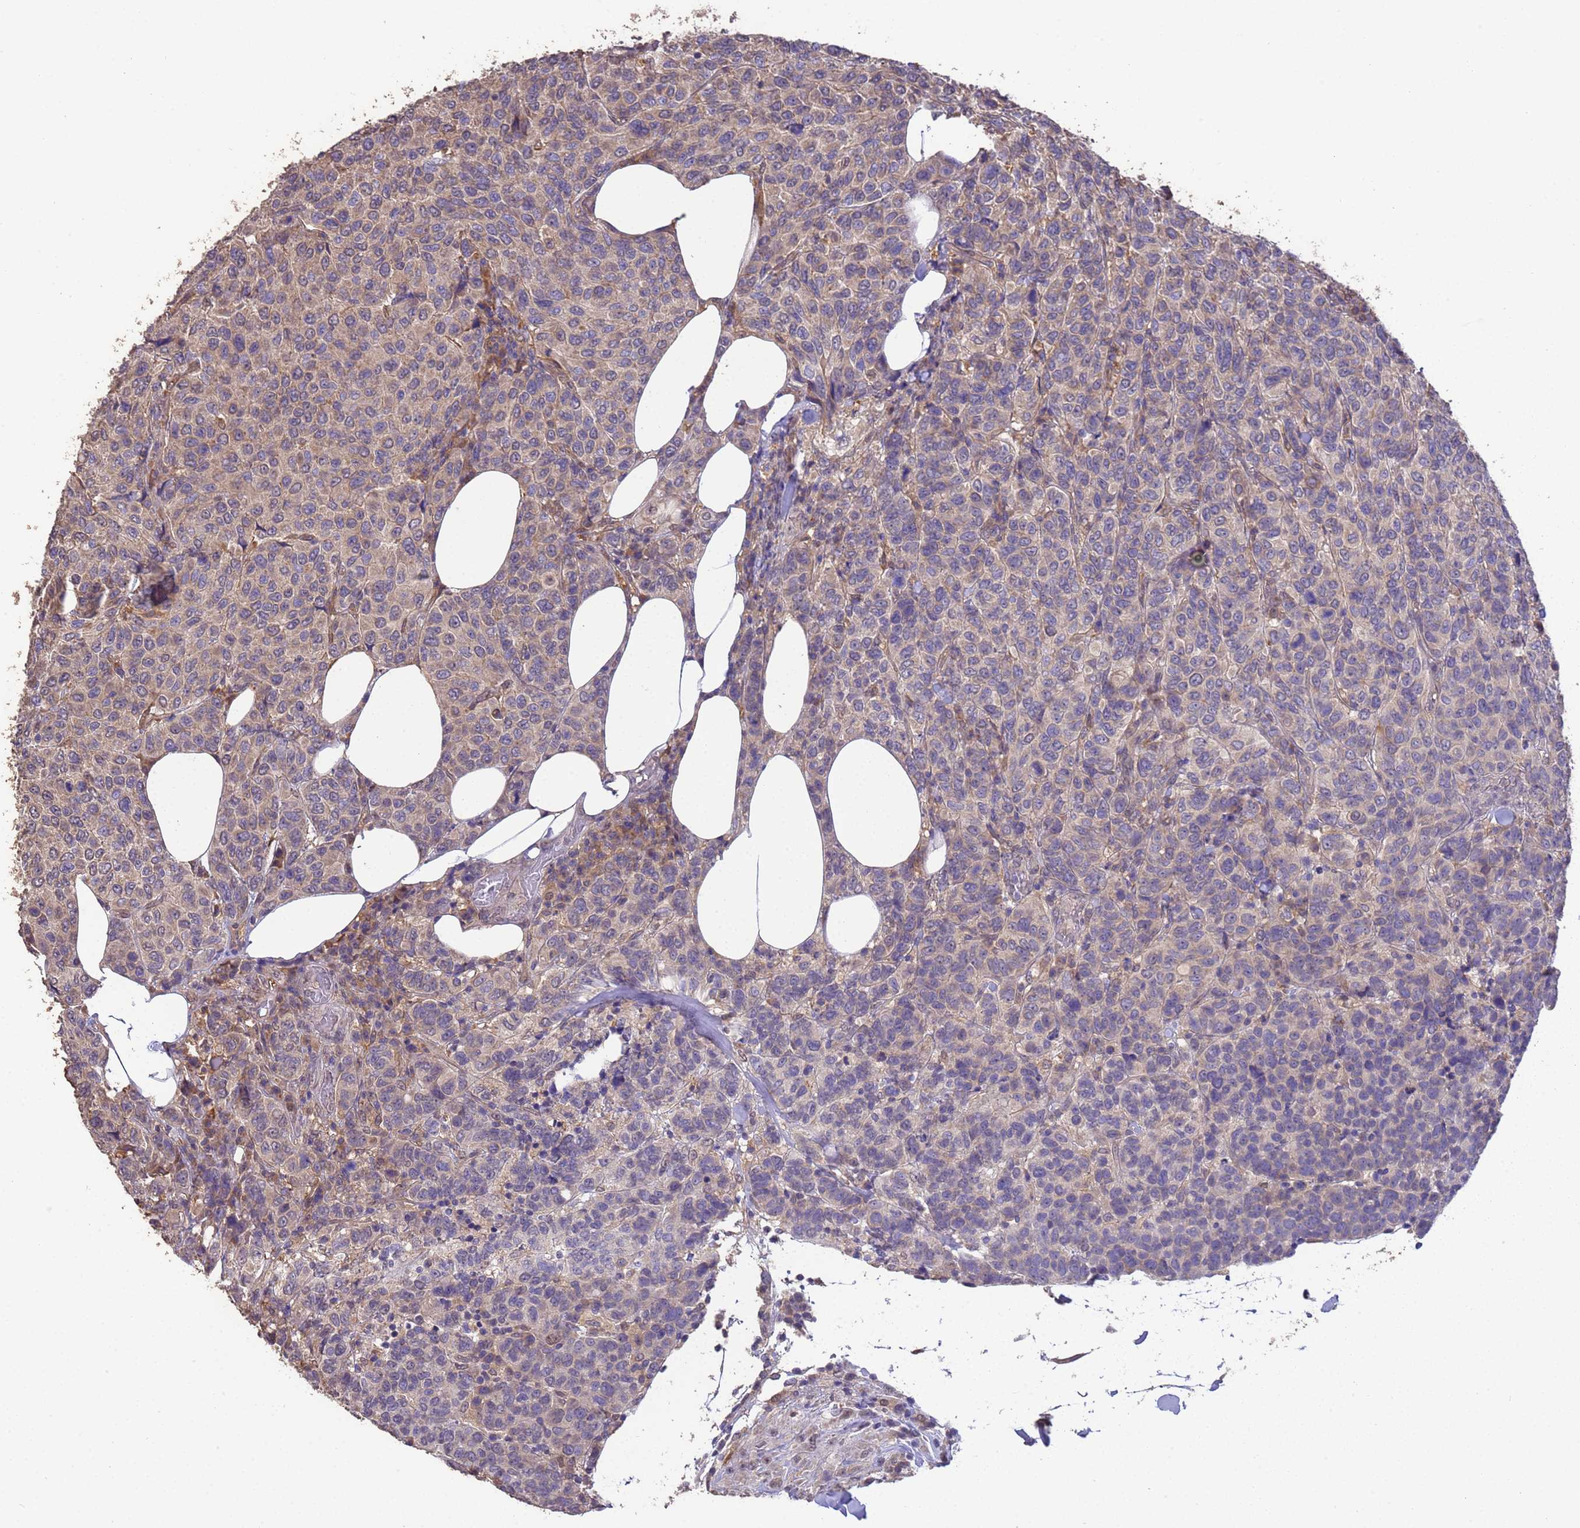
{"staining": {"intensity": "weak", "quantity": "<25%", "location": "cytoplasmic/membranous"}, "tissue": "breast cancer", "cell_type": "Tumor cells", "image_type": "cancer", "snomed": [{"axis": "morphology", "description": "Duct carcinoma"}, {"axis": "topography", "description": "Breast"}], "caption": "This is an IHC histopathology image of breast cancer (infiltrating ductal carcinoma). There is no expression in tumor cells.", "gene": "NPHP1", "patient": {"sex": "female", "age": 55}}